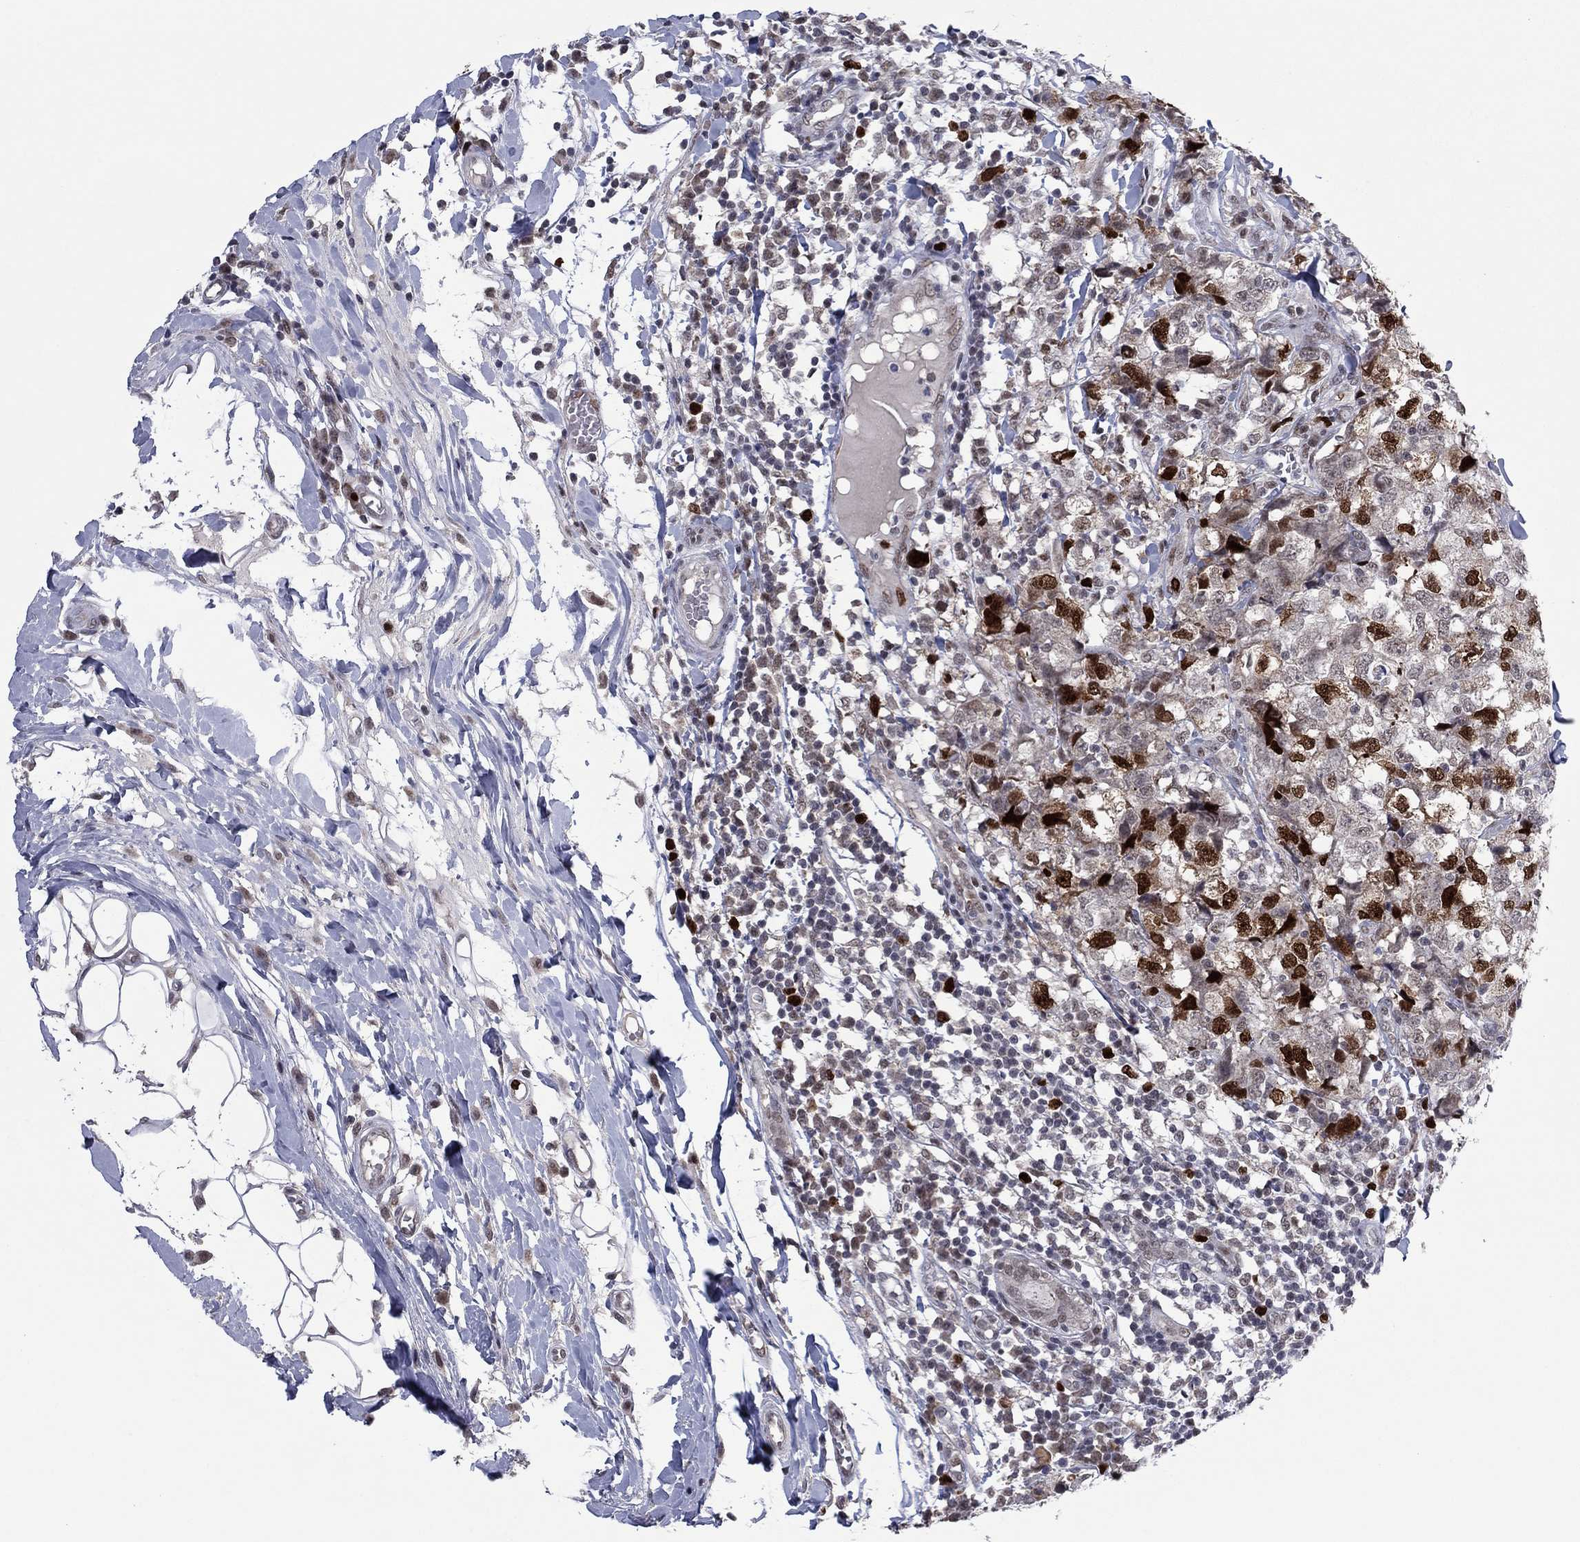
{"staining": {"intensity": "strong", "quantity": "25%-75%", "location": "nuclear"}, "tissue": "breast cancer", "cell_type": "Tumor cells", "image_type": "cancer", "snomed": [{"axis": "morphology", "description": "Duct carcinoma"}, {"axis": "topography", "description": "Breast"}], "caption": "Immunohistochemistry (IHC) image of neoplastic tissue: breast cancer stained using immunohistochemistry (IHC) shows high levels of strong protein expression localized specifically in the nuclear of tumor cells, appearing as a nuclear brown color.", "gene": "CDCA5", "patient": {"sex": "female", "age": 30}}